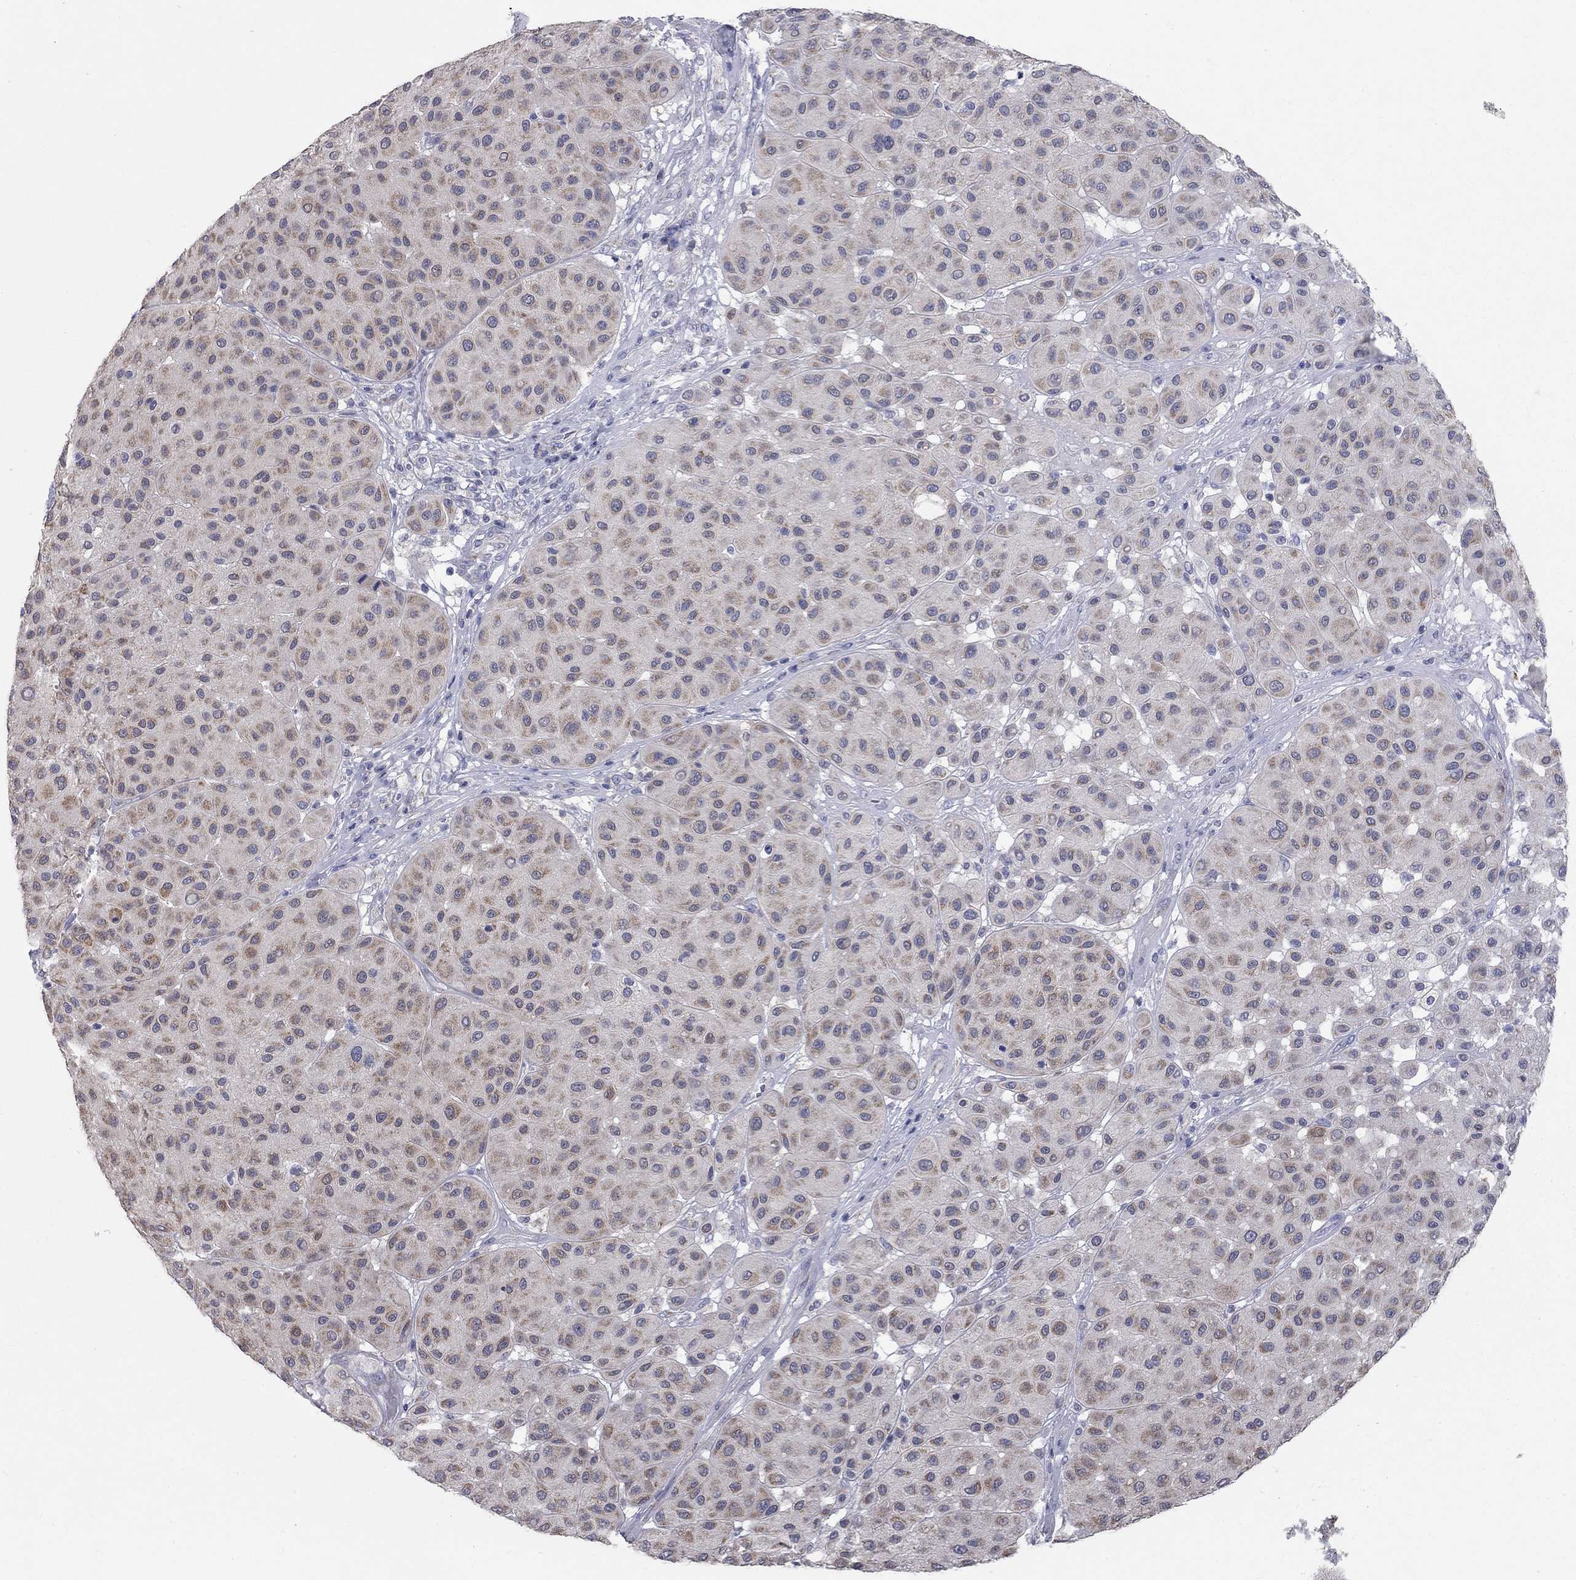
{"staining": {"intensity": "moderate", "quantity": "<25%", "location": "cytoplasmic/membranous"}, "tissue": "melanoma", "cell_type": "Tumor cells", "image_type": "cancer", "snomed": [{"axis": "morphology", "description": "Malignant melanoma, Metastatic site"}, {"axis": "topography", "description": "Smooth muscle"}], "caption": "Immunohistochemistry micrograph of malignant melanoma (metastatic site) stained for a protein (brown), which exhibits low levels of moderate cytoplasmic/membranous expression in approximately <25% of tumor cells.", "gene": "CFAP161", "patient": {"sex": "male", "age": 41}}